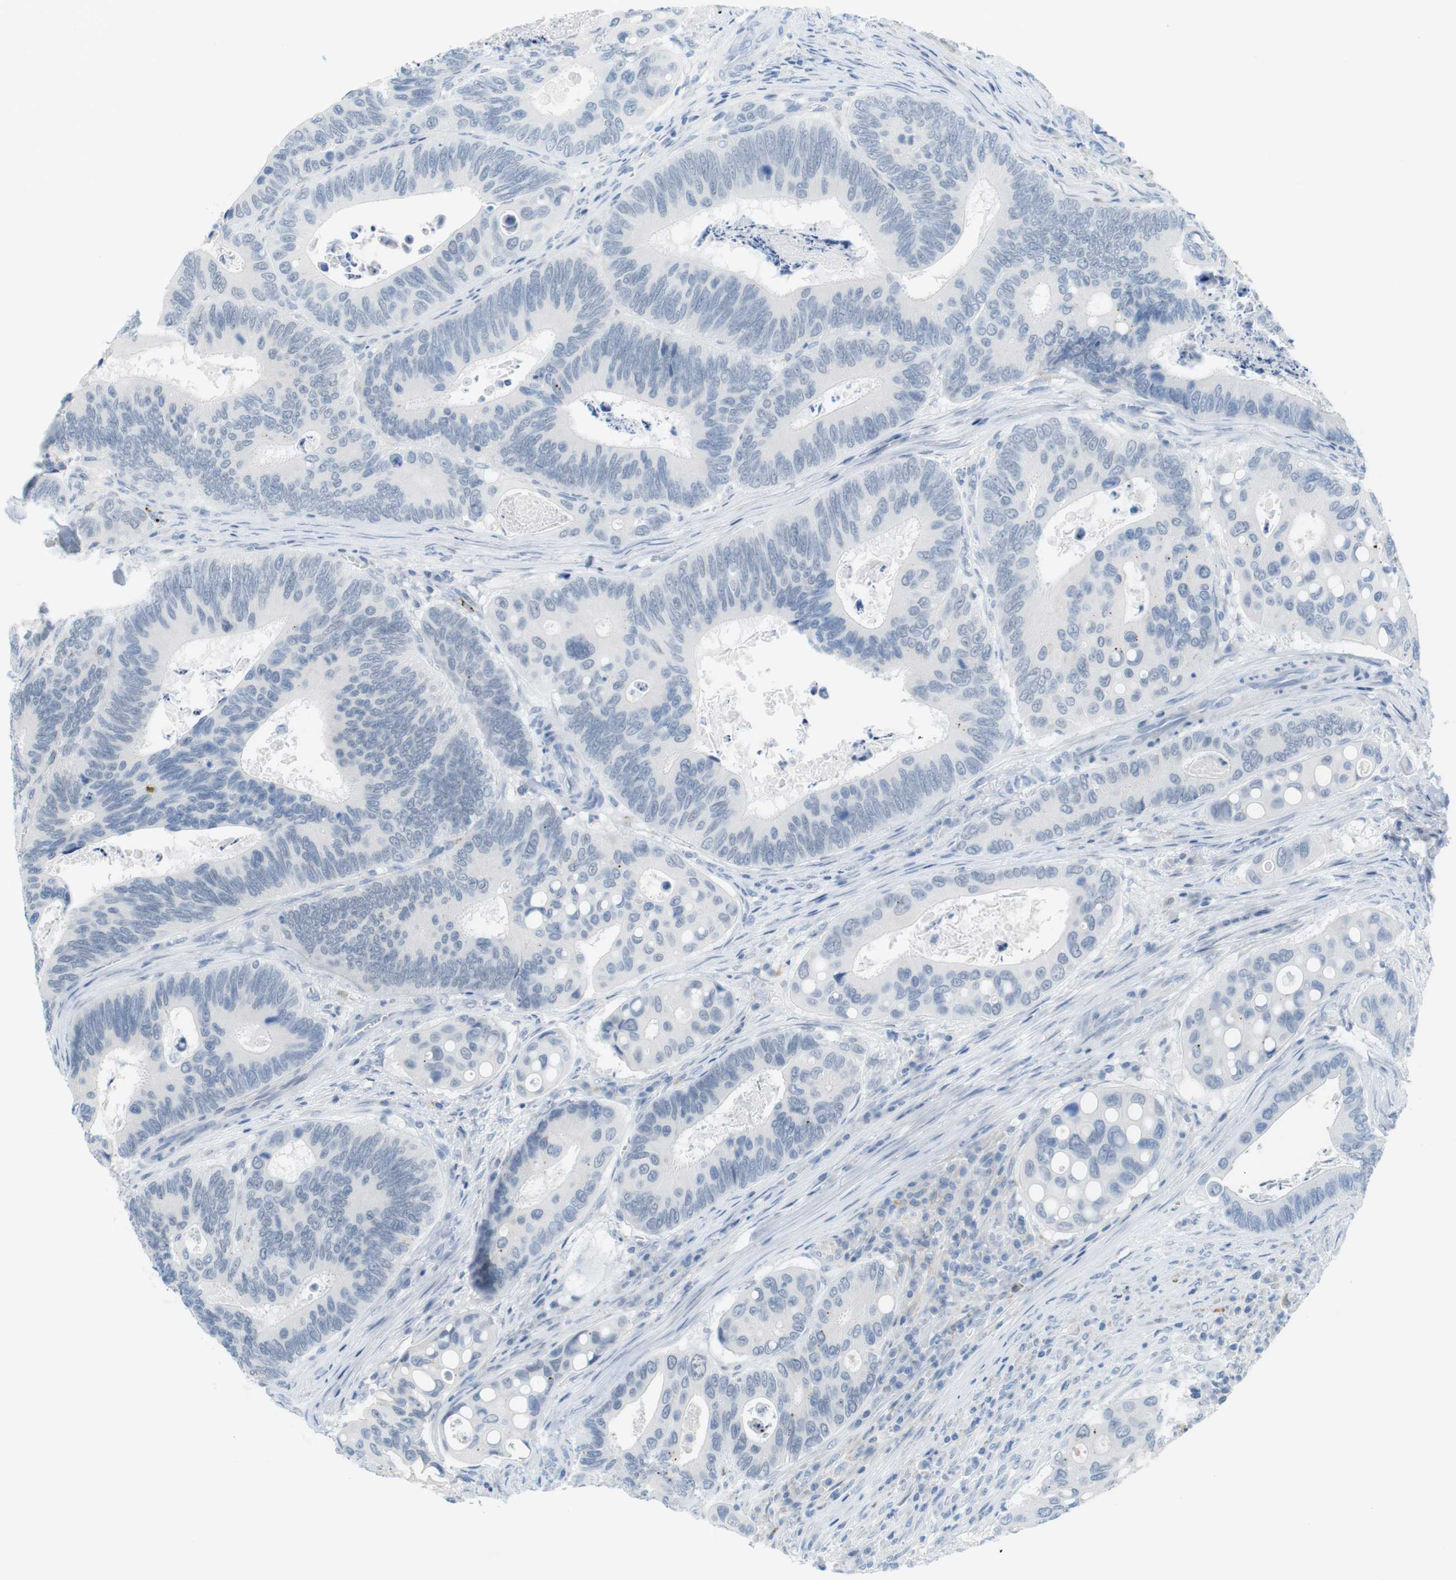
{"staining": {"intensity": "negative", "quantity": "none", "location": "none"}, "tissue": "colorectal cancer", "cell_type": "Tumor cells", "image_type": "cancer", "snomed": [{"axis": "morphology", "description": "Inflammation, NOS"}, {"axis": "morphology", "description": "Adenocarcinoma, NOS"}, {"axis": "topography", "description": "Colon"}], "caption": "Immunohistochemistry of human colorectal adenocarcinoma reveals no expression in tumor cells.", "gene": "YIPF1", "patient": {"sex": "male", "age": 72}}